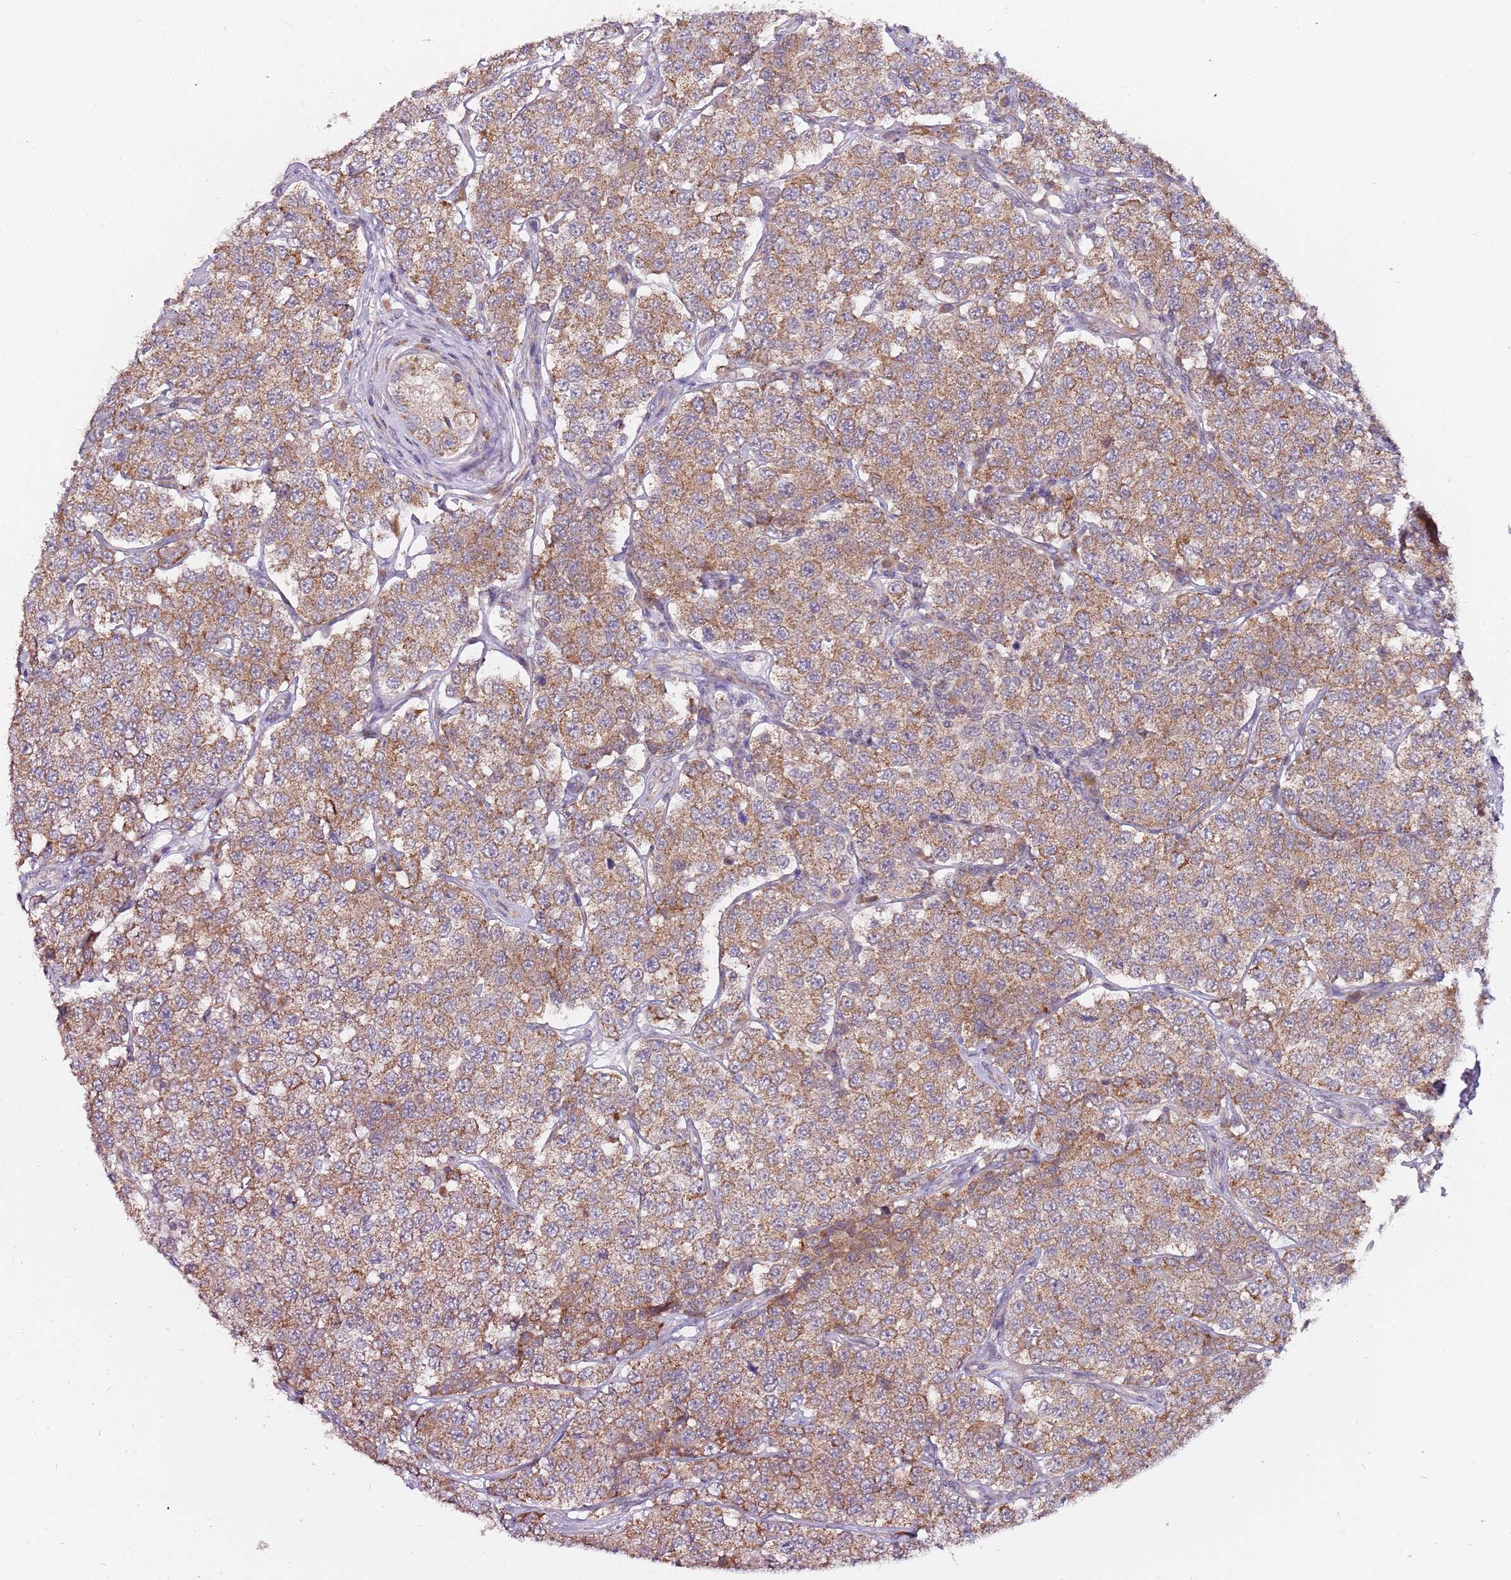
{"staining": {"intensity": "moderate", "quantity": ">75%", "location": "cytoplasmic/membranous"}, "tissue": "testis cancer", "cell_type": "Tumor cells", "image_type": "cancer", "snomed": [{"axis": "morphology", "description": "Seminoma, NOS"}, {"axis": "topography", "description": "Testis"}], "caption": "Immunohistochemical staining of seminoma (testis) displays medium levels of moderate cytoplasmic/membranous positivity in about >75% of tumor cells.", "gene": "RNF181", "patient": {"sex": "male", "age": 34}}